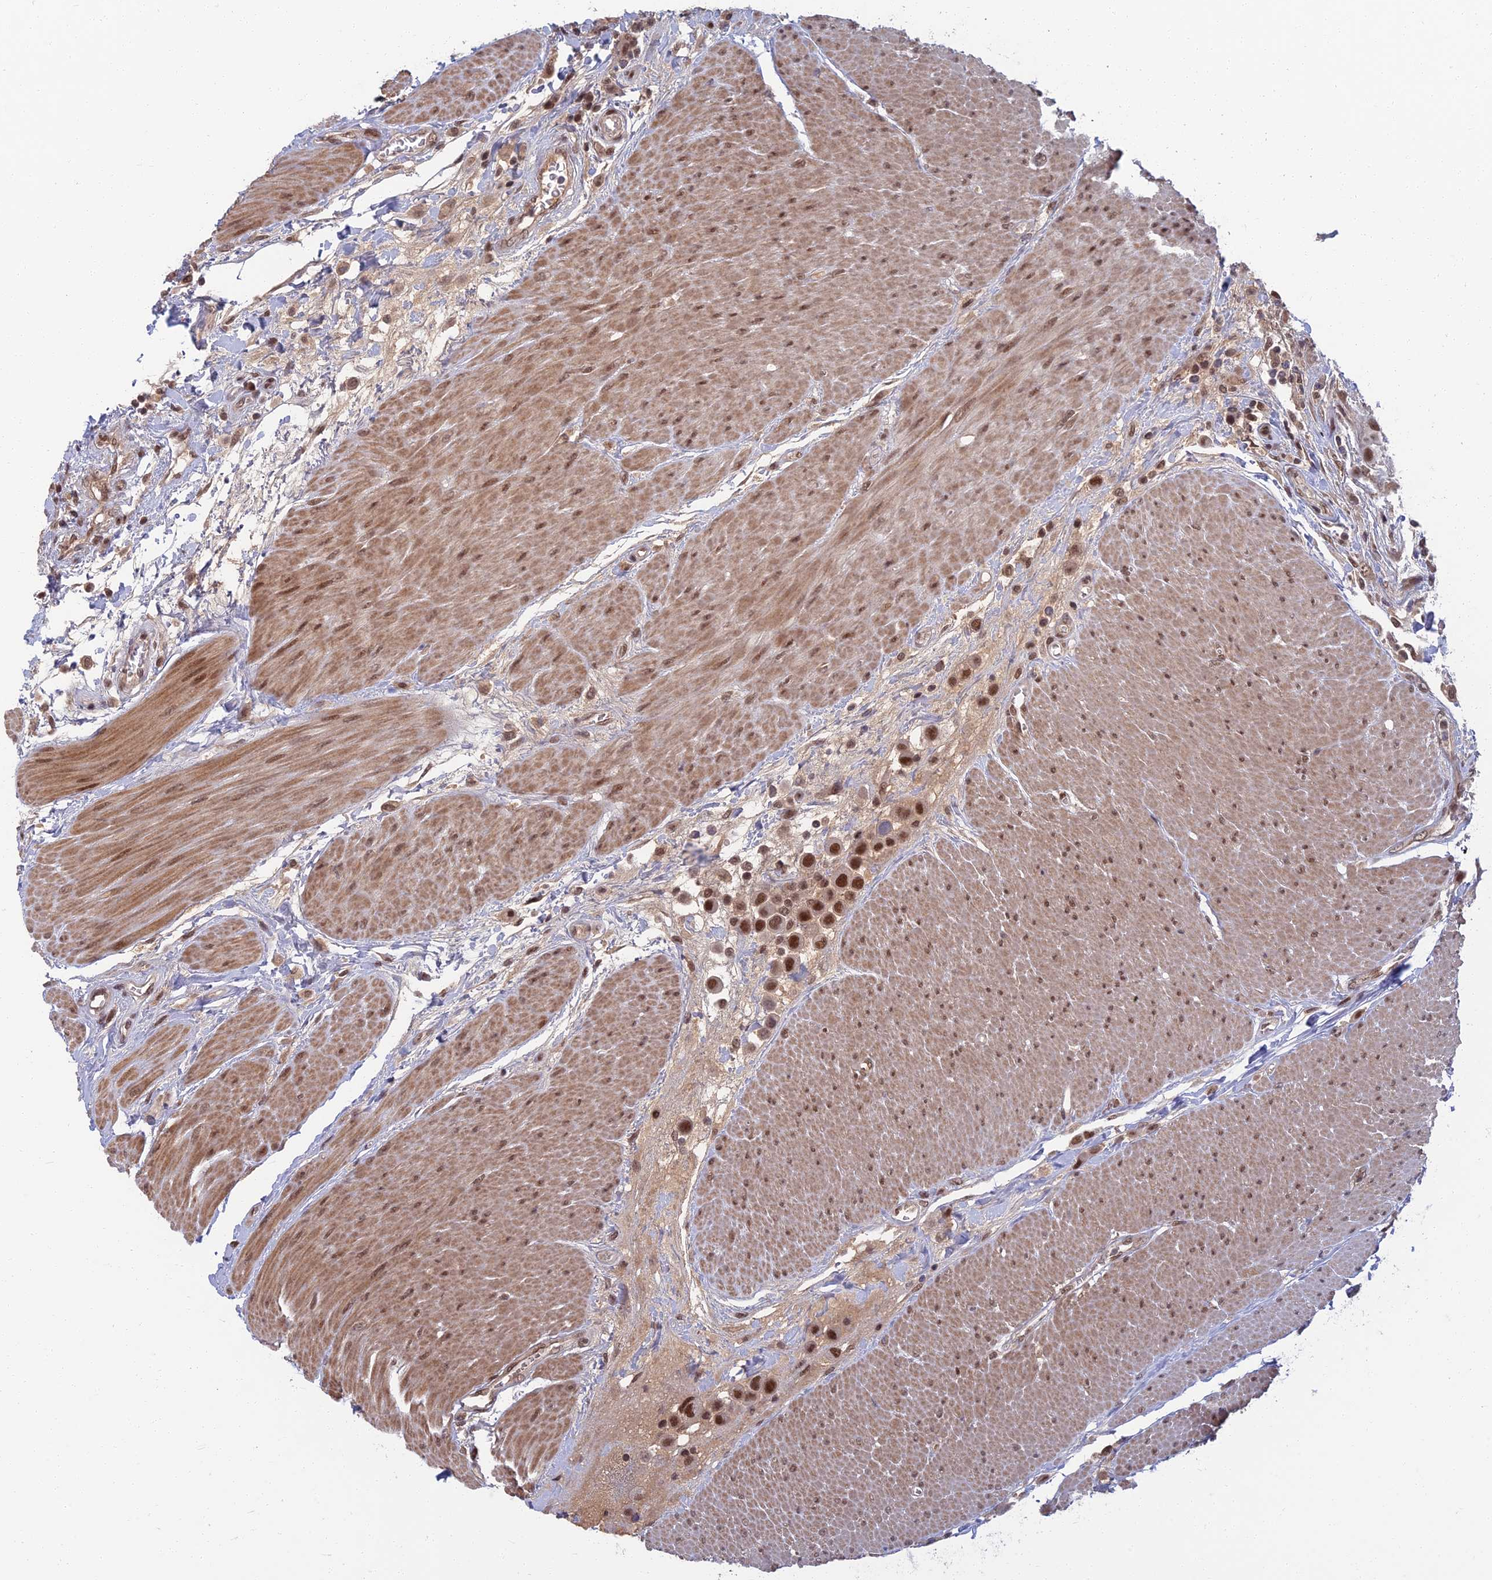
{"staining": {"intensity": "strong", "quantity": ">75%", "location": "nuclear"}, "tissue": "urothelial cancer", "cell_type": "Tumor cells", "image_type": "cancer", "snomed": [{"axis": "morphology", "description": "Urothelial carcinoma, High grade"}, {"axis": "topography", "description": "Urinary bladder"}], "caption": "Brown immunohistochemical staining in human urothelial cancer exhibits strong nuclear expression in about >75% of tumor cells.", "gene": "TCEA2", "patient": {"sex": "male", "age": 50}}